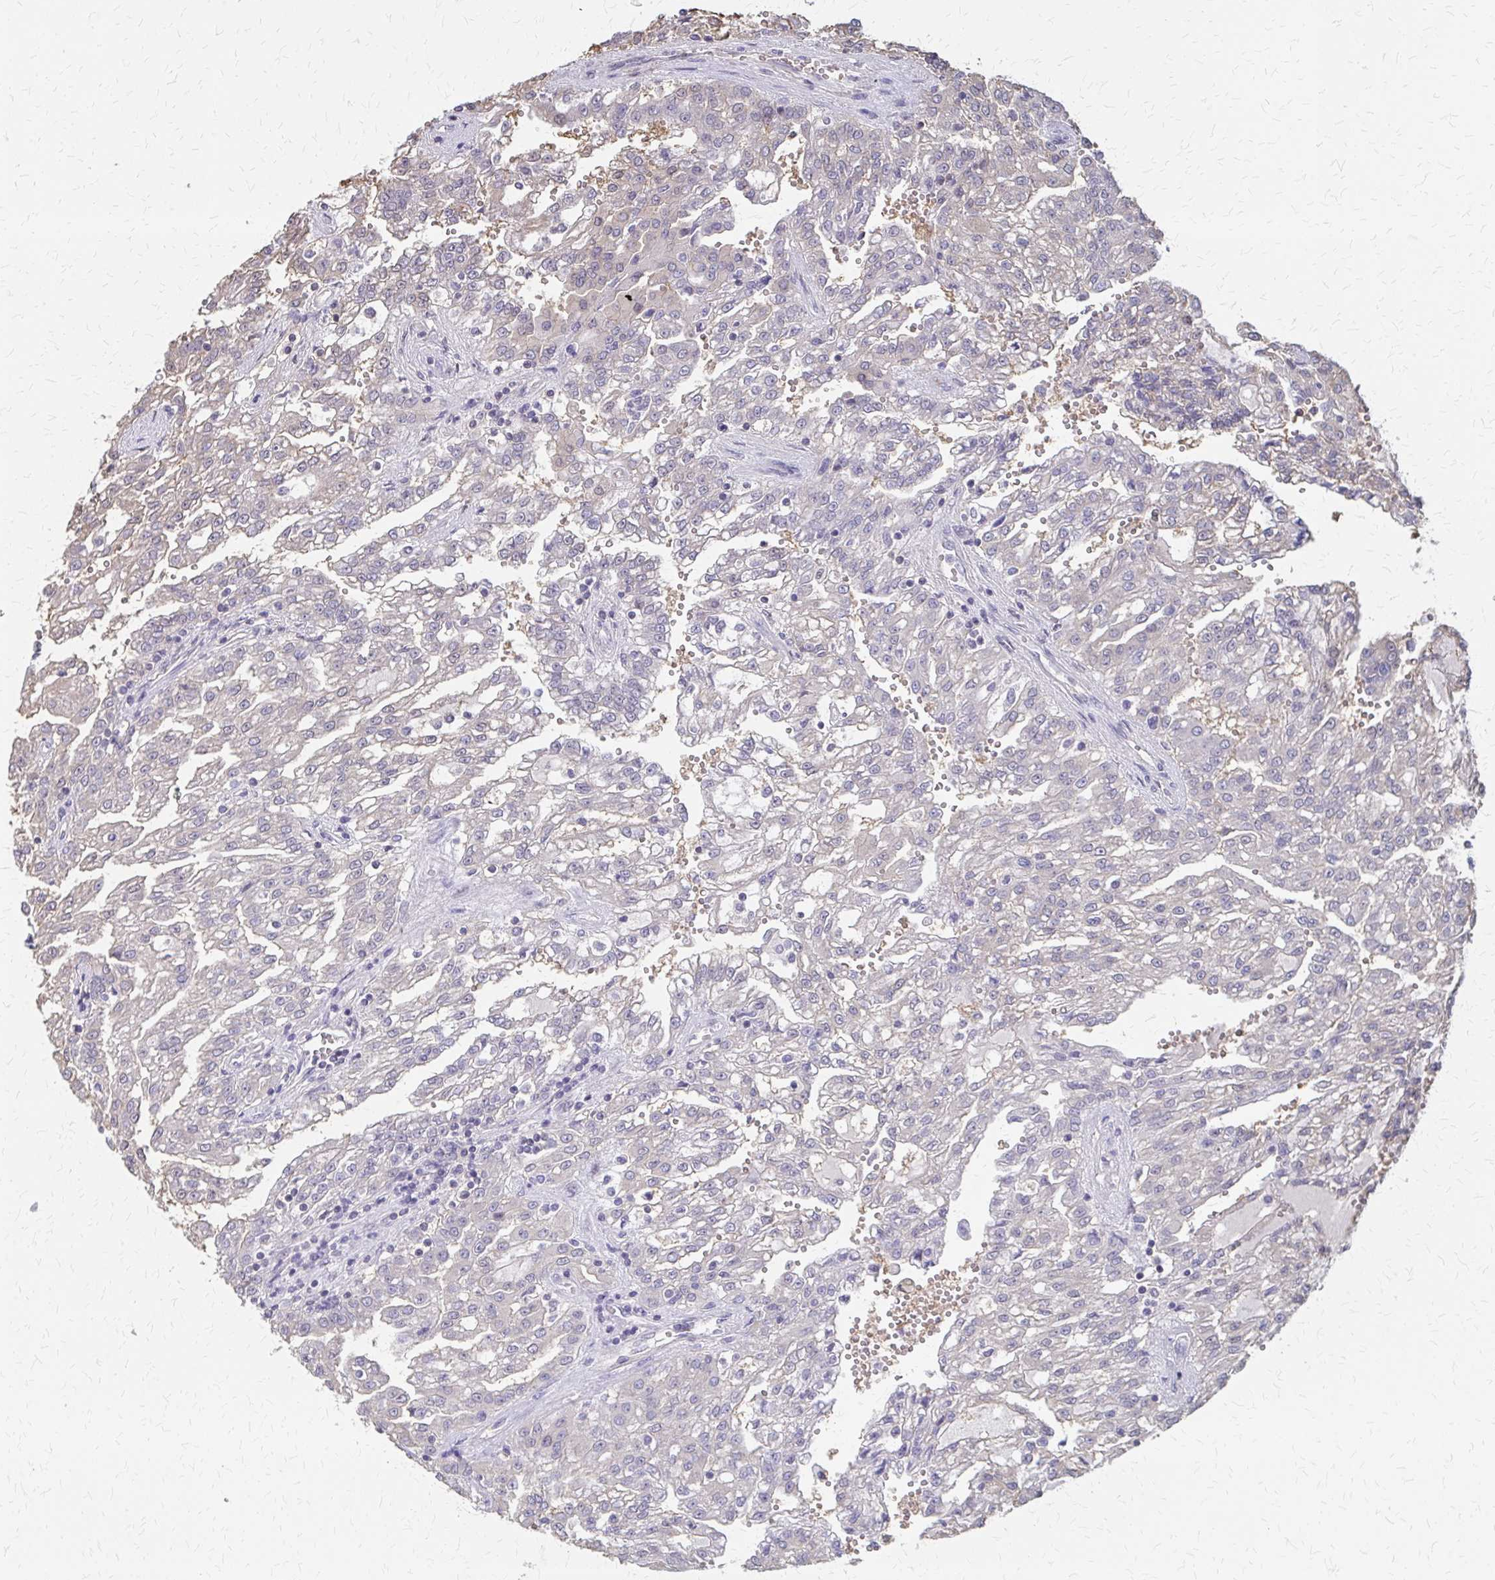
{"staining": {"intensity": "negative", "quantity": "none", "location": "none"}, "tissue": "renal cancer", "cell_type": "Tumor cells", "image_type": "cancer", "snomed": [{"axis": "morphology", "description": "Adenocarcinoma, NOS"}, {"axis": "topography", "description": "Kidney"}], "caption": "Tumor cells show no significant protein positivity in adenocarcinoma (renal). The staining is performed using DAB brown chromogen with nuclei counter-stained in using hematoxylin.", "gene": "IFI44L", "patient": {"sex": "male", "age": 63}}